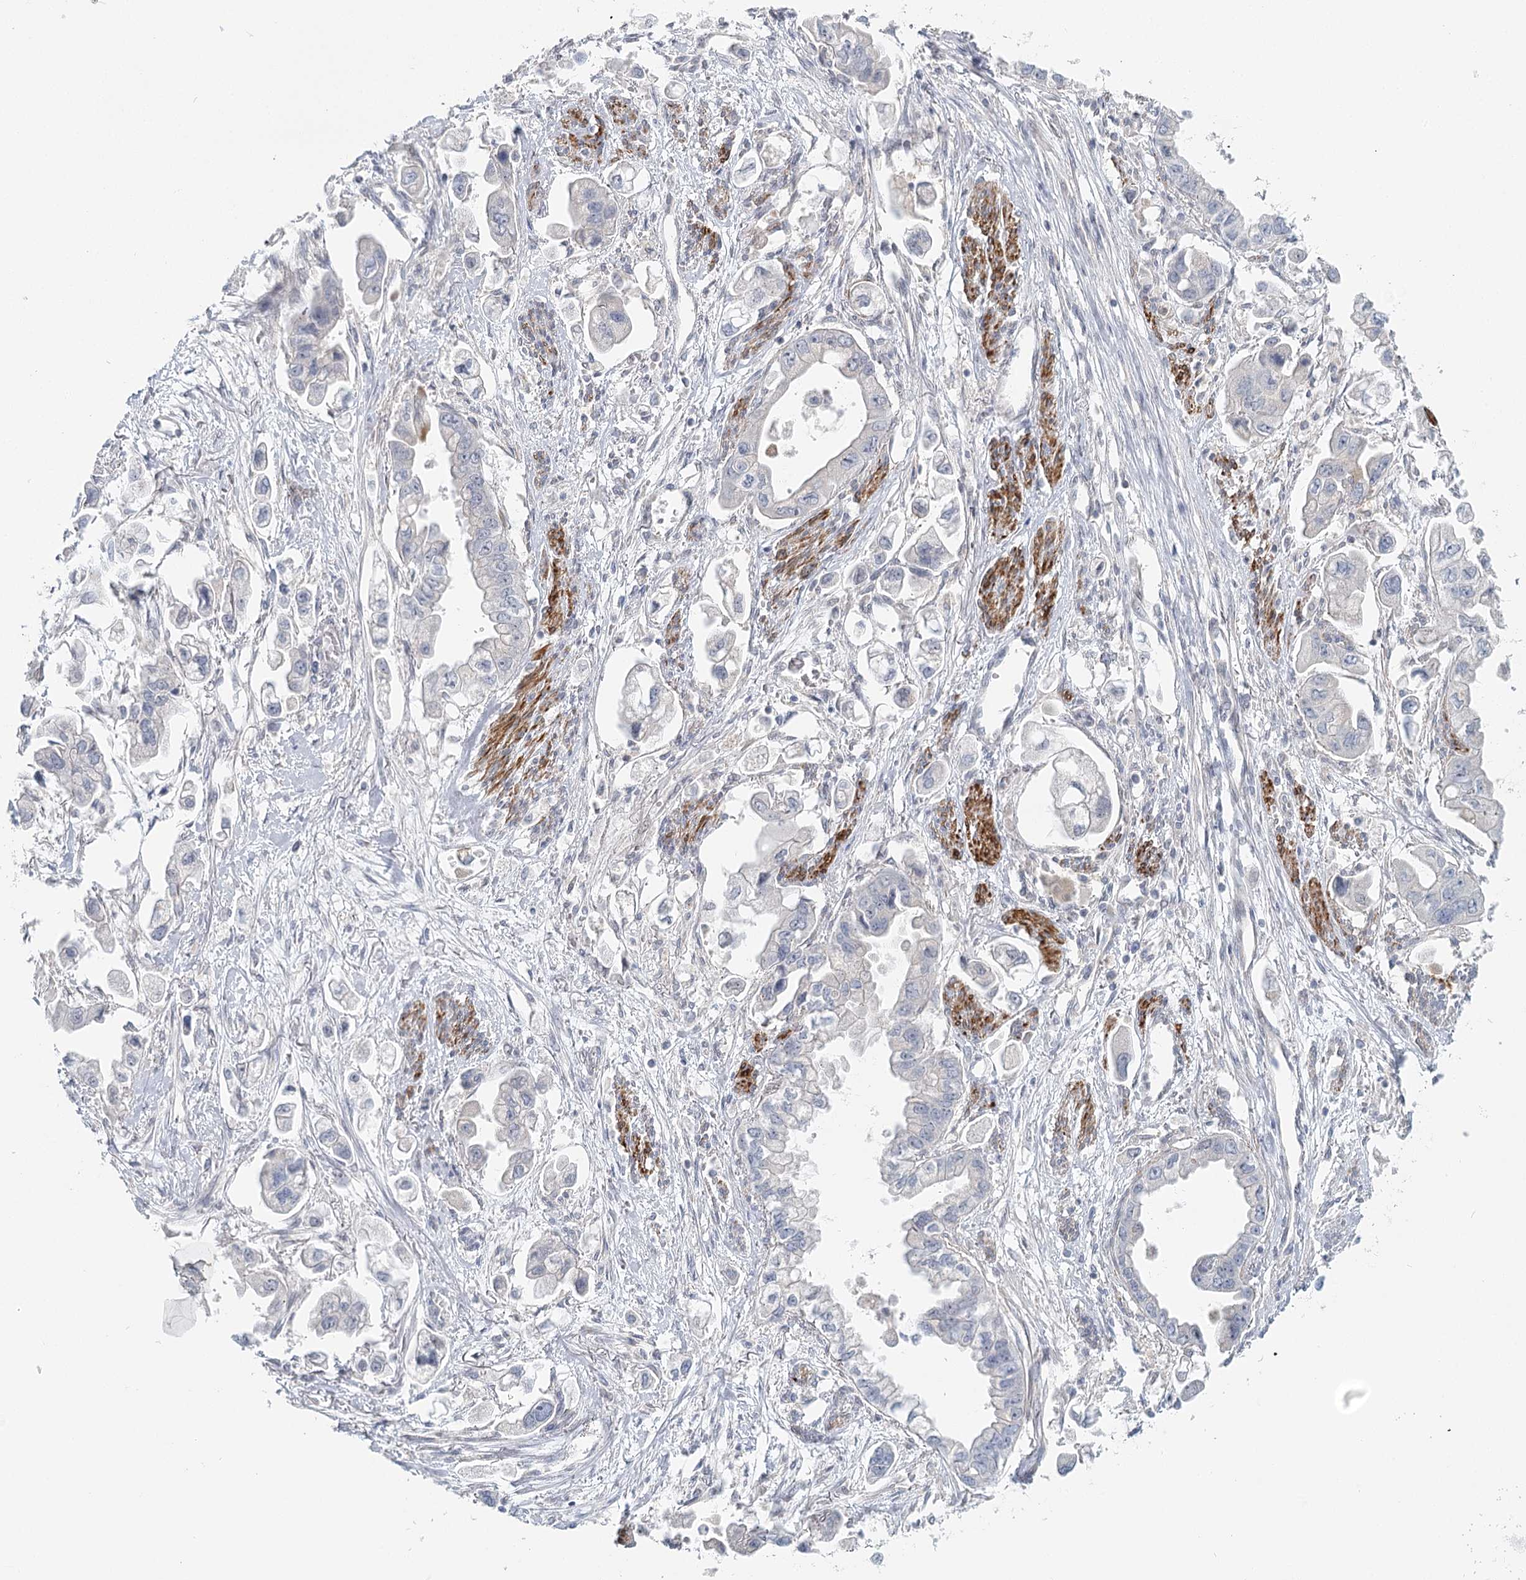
{"staining": {"intensity": "negative", "quantity": "none", "location": "none"}, "tissue": "stomach cancer", "cell_type": "Tumor cells", "image_type": "cancer", "snomed": [{"axis": "morphology", "description": "Adenocarcinoma, NOS"}, {"axis": "topography", "description": "Stomach"}], "caption": "Tumor cells show no significant protein expression in adenocarcinoma (stomach).", "gene": "USP11", "patient": {"sex": "male", "age": 62}}